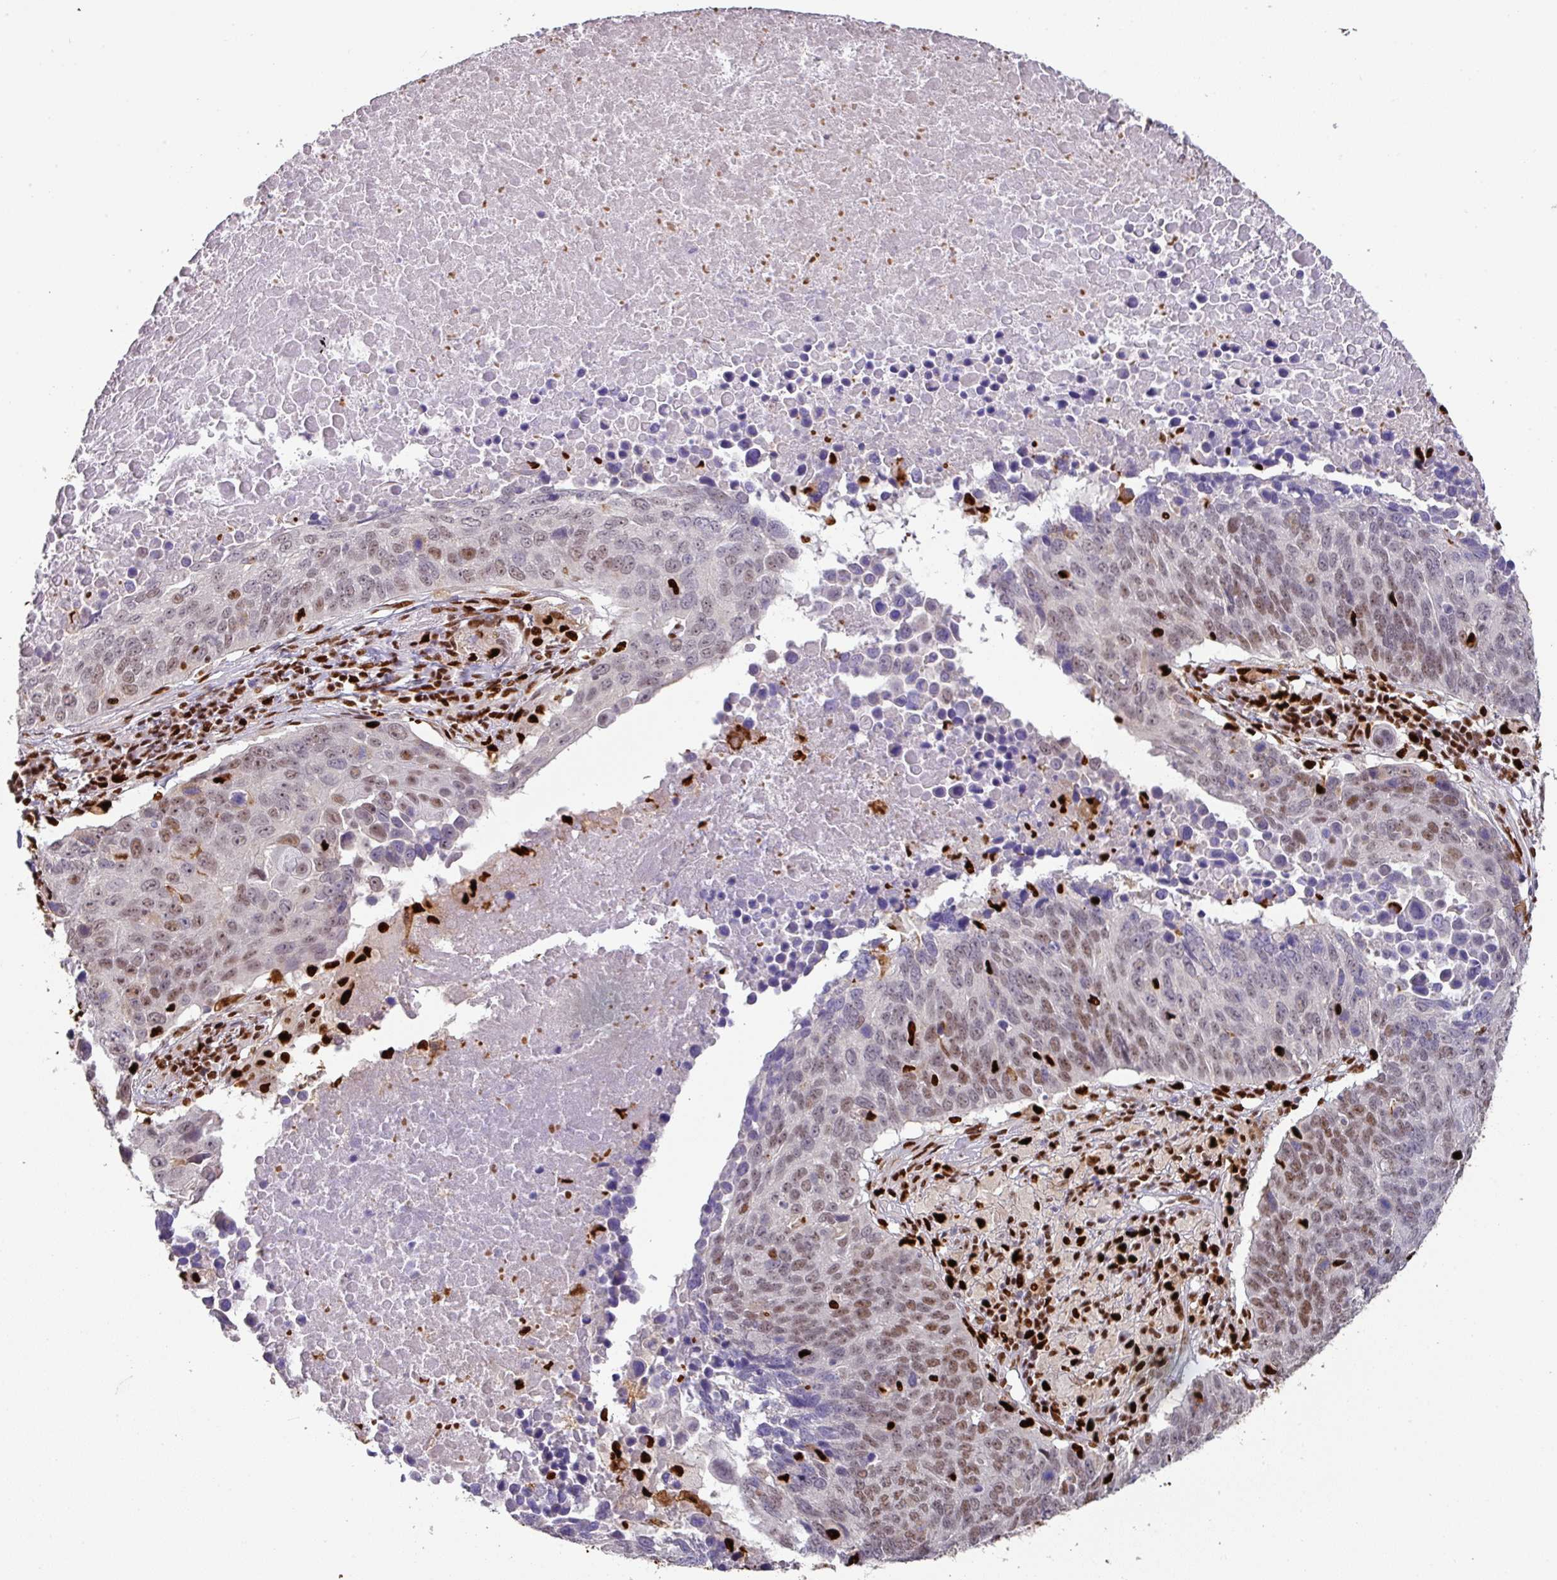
{"staining": {"intensity": "moderate", "quantity": "25%-75%", "location": "nuclear"}, "tissue": "lung cancer", "cell_type": "Tumor cells", "image_type": "cancer", "snomed": [{"axis": "morphology", "description": "Normal tissue, NOS"}, {"axis": "morphology", "description": "Squamous cell carcinoma, NOS"}, {"axis": "topography", "description": "Lymph node"}, {"axis": "topography", "description": "Lung"}], "caption": "A medium amount of moderate nuclear staining is seen in approximately 25%-75% of tumor cells in lung cancer tissue.", "gene": "SAMHD1", "patient": {"sex": "male", "age": 66}}